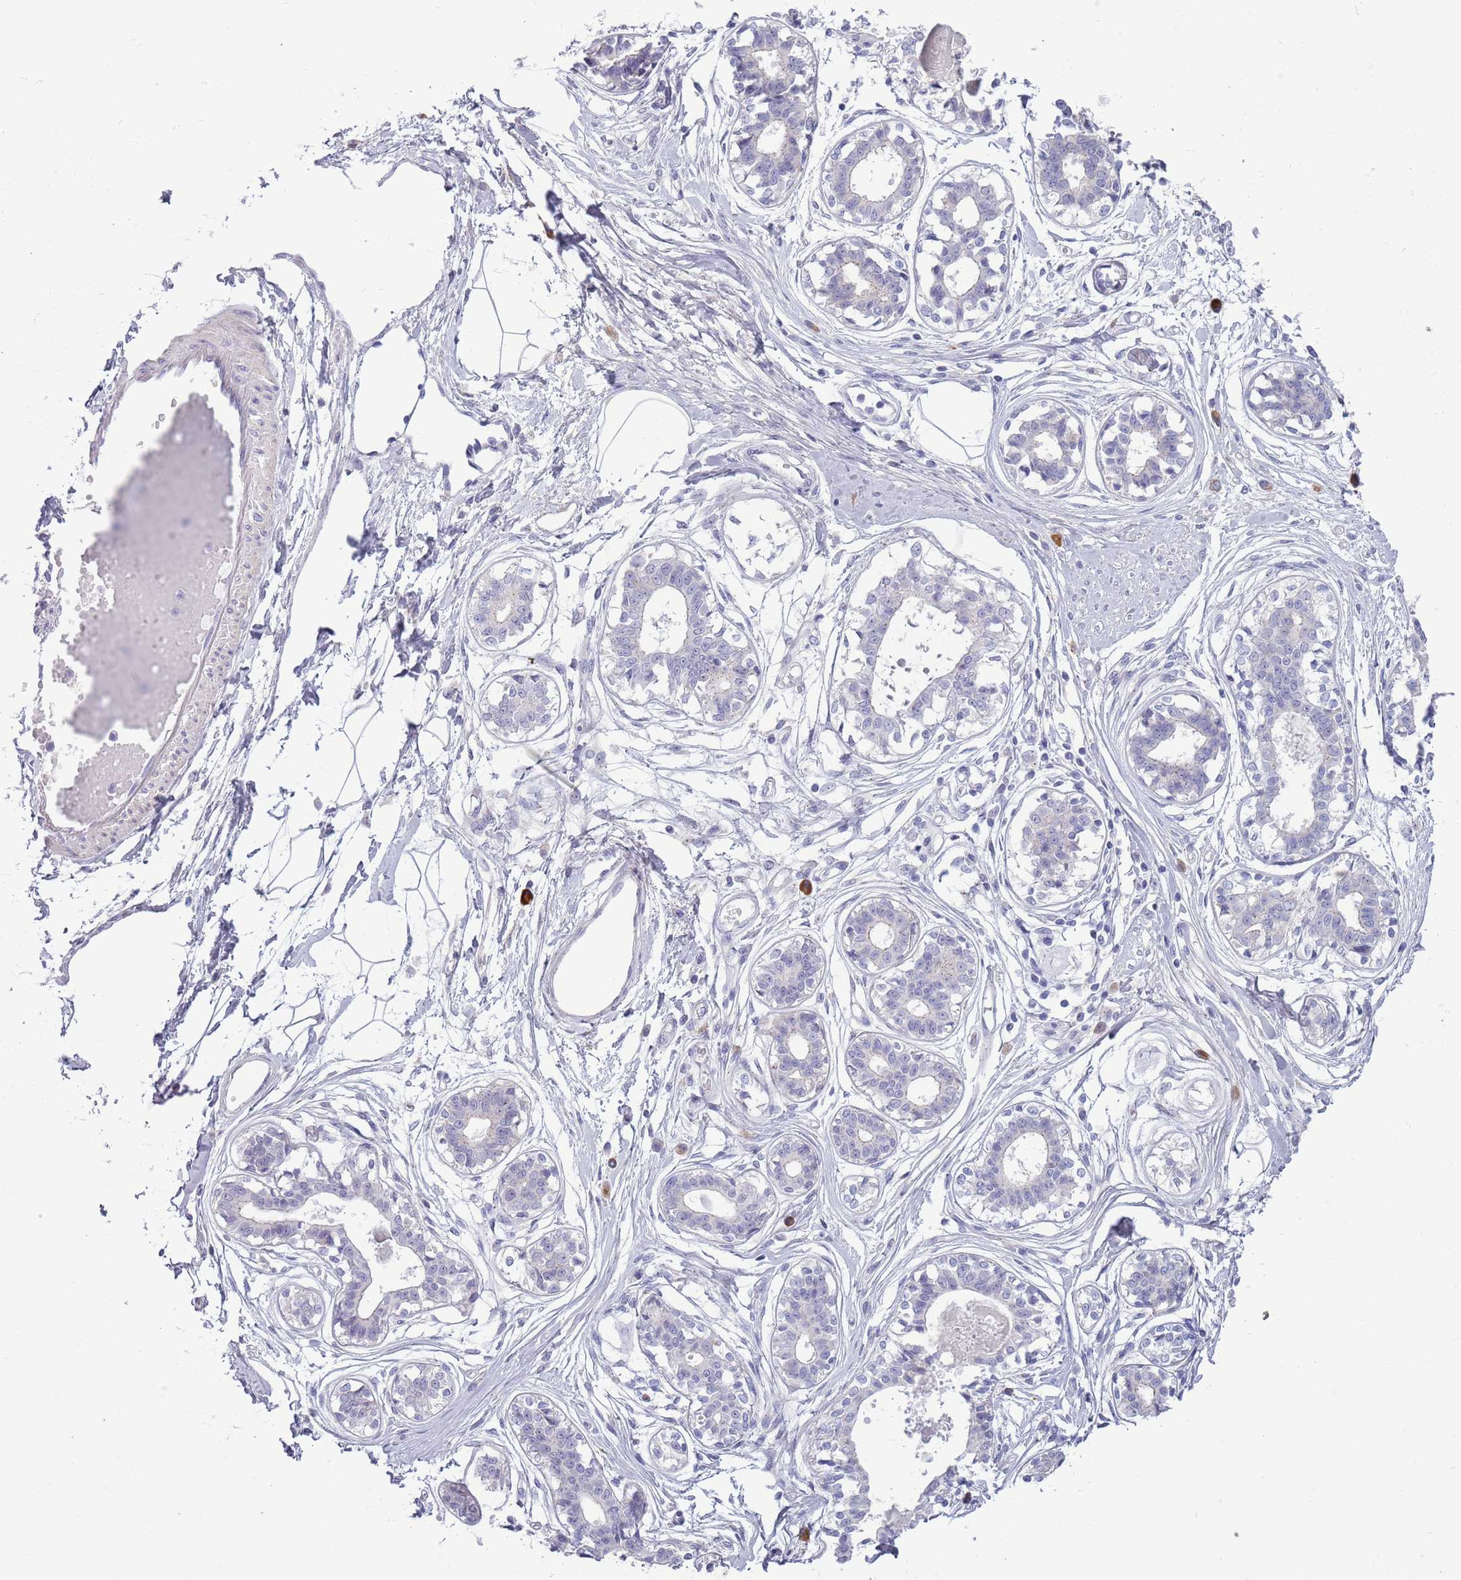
{"staining": {"intensity": "negative", "quantity": "none", "location": "none"}, "tissue": "breast", "cell_type": "Adipocytes", "image_type": "normal", "snomed": [{"axis": "morphology", "description": "Normal tissue, NOS"}, {"axis": "topography", "description": "Breast"}], "caption": "Image shows no protein staining in adipocytes of normal breast. (DAB (3,3'-diaminobenzidine) IHC, high magnification).", "gene": "LTB", "patient": {"sex": "female", "age": 45}}